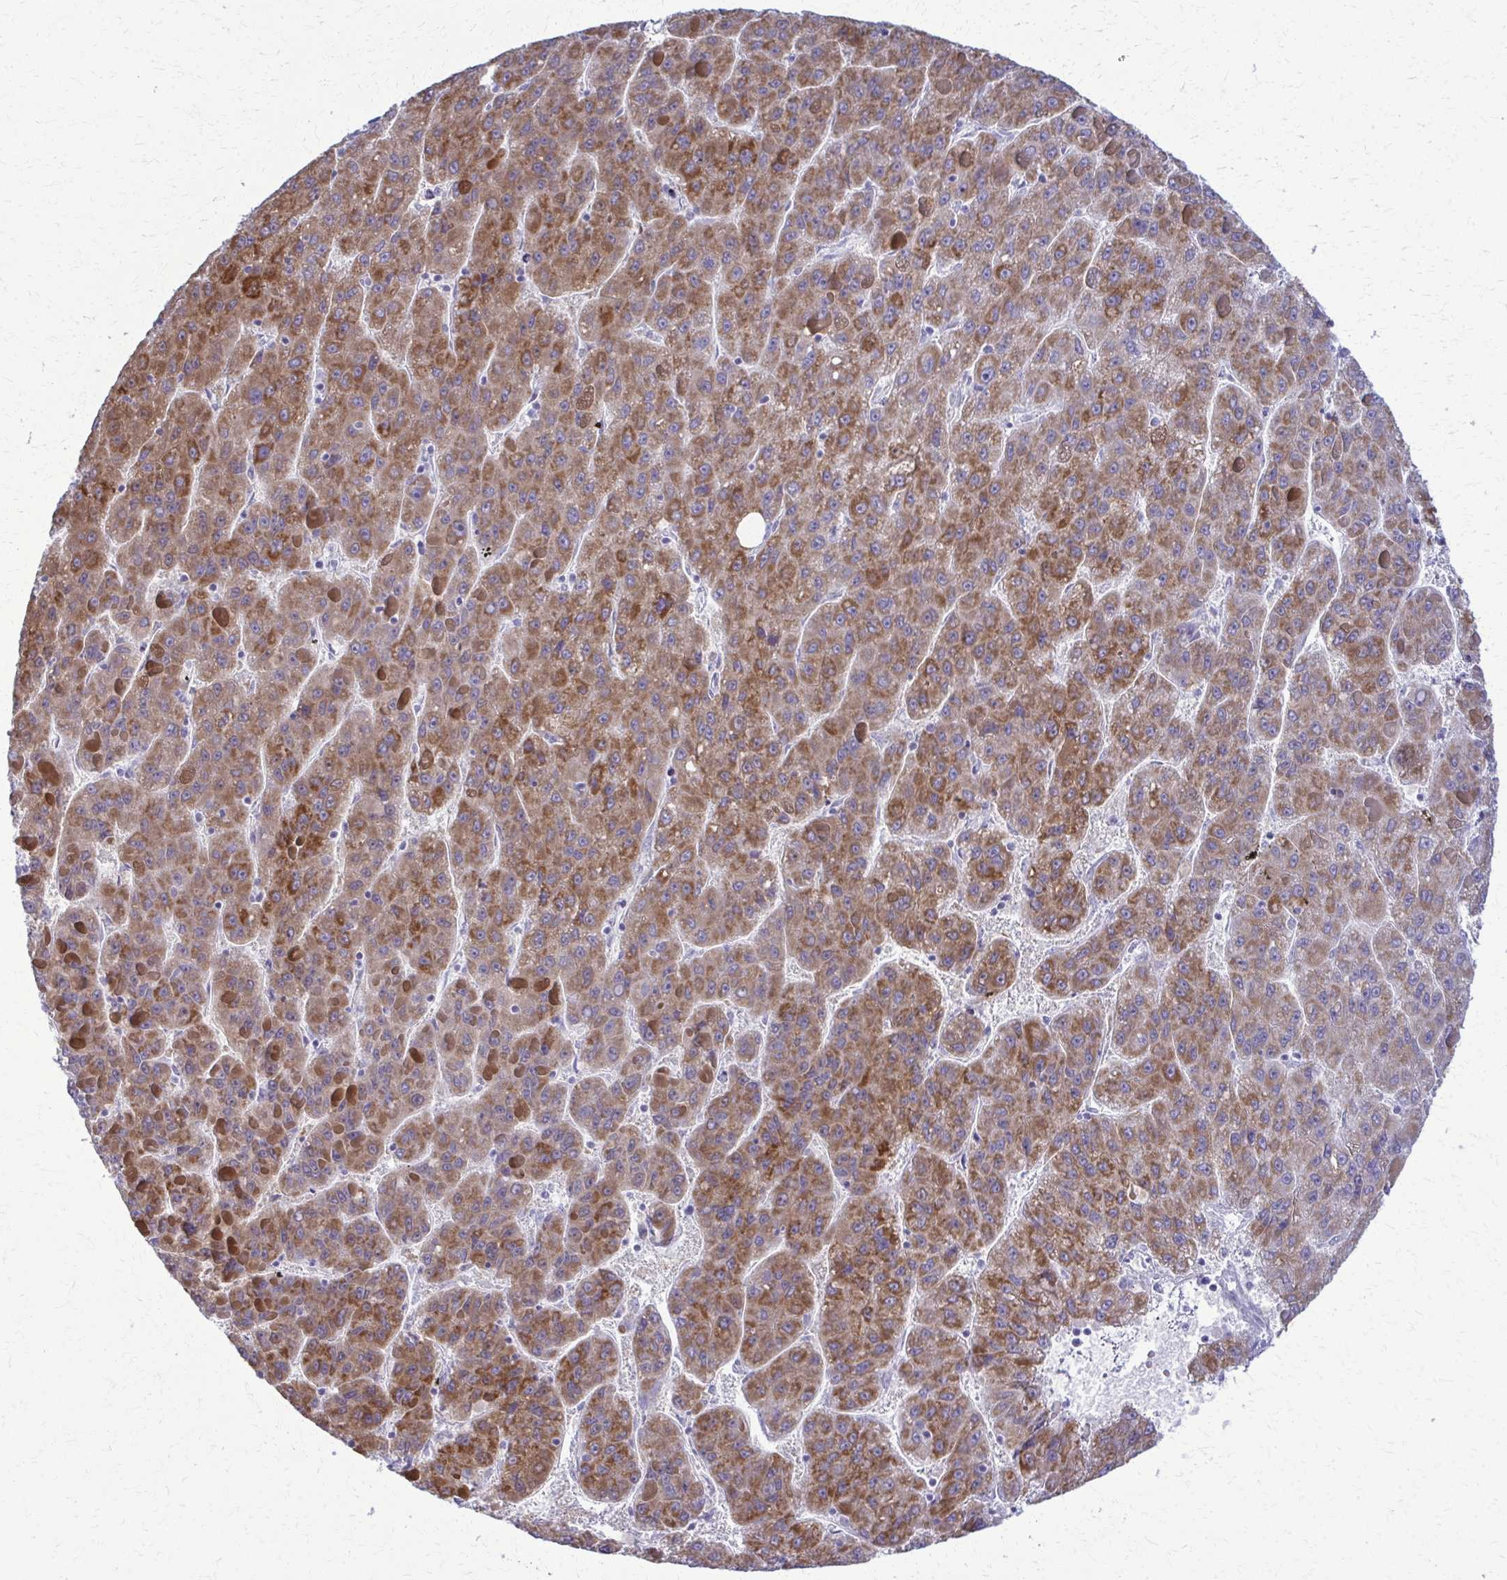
{"staining": {"intensity": "strong", "quantity": ">75%", "location": "cytoplasmic/membranous"}, "tissue": "liver cancer", "cell_type": "Tumor cells", "image_type": "cancer", "snomed": [{"axis": "morphology", "description": "Carcinoma, Hepatocellular, NOS"}, {"axis": "topography", "description": "Liver"}], "caption": "The micrograph demonstrates a brown stain indicating the presence of a protein in the cytoplasmic/membranous of tumor cells in liver hepatocellular carcinoma.", "gene": "ACSM2B", "patient": {"sex": "female", "age": 82}}